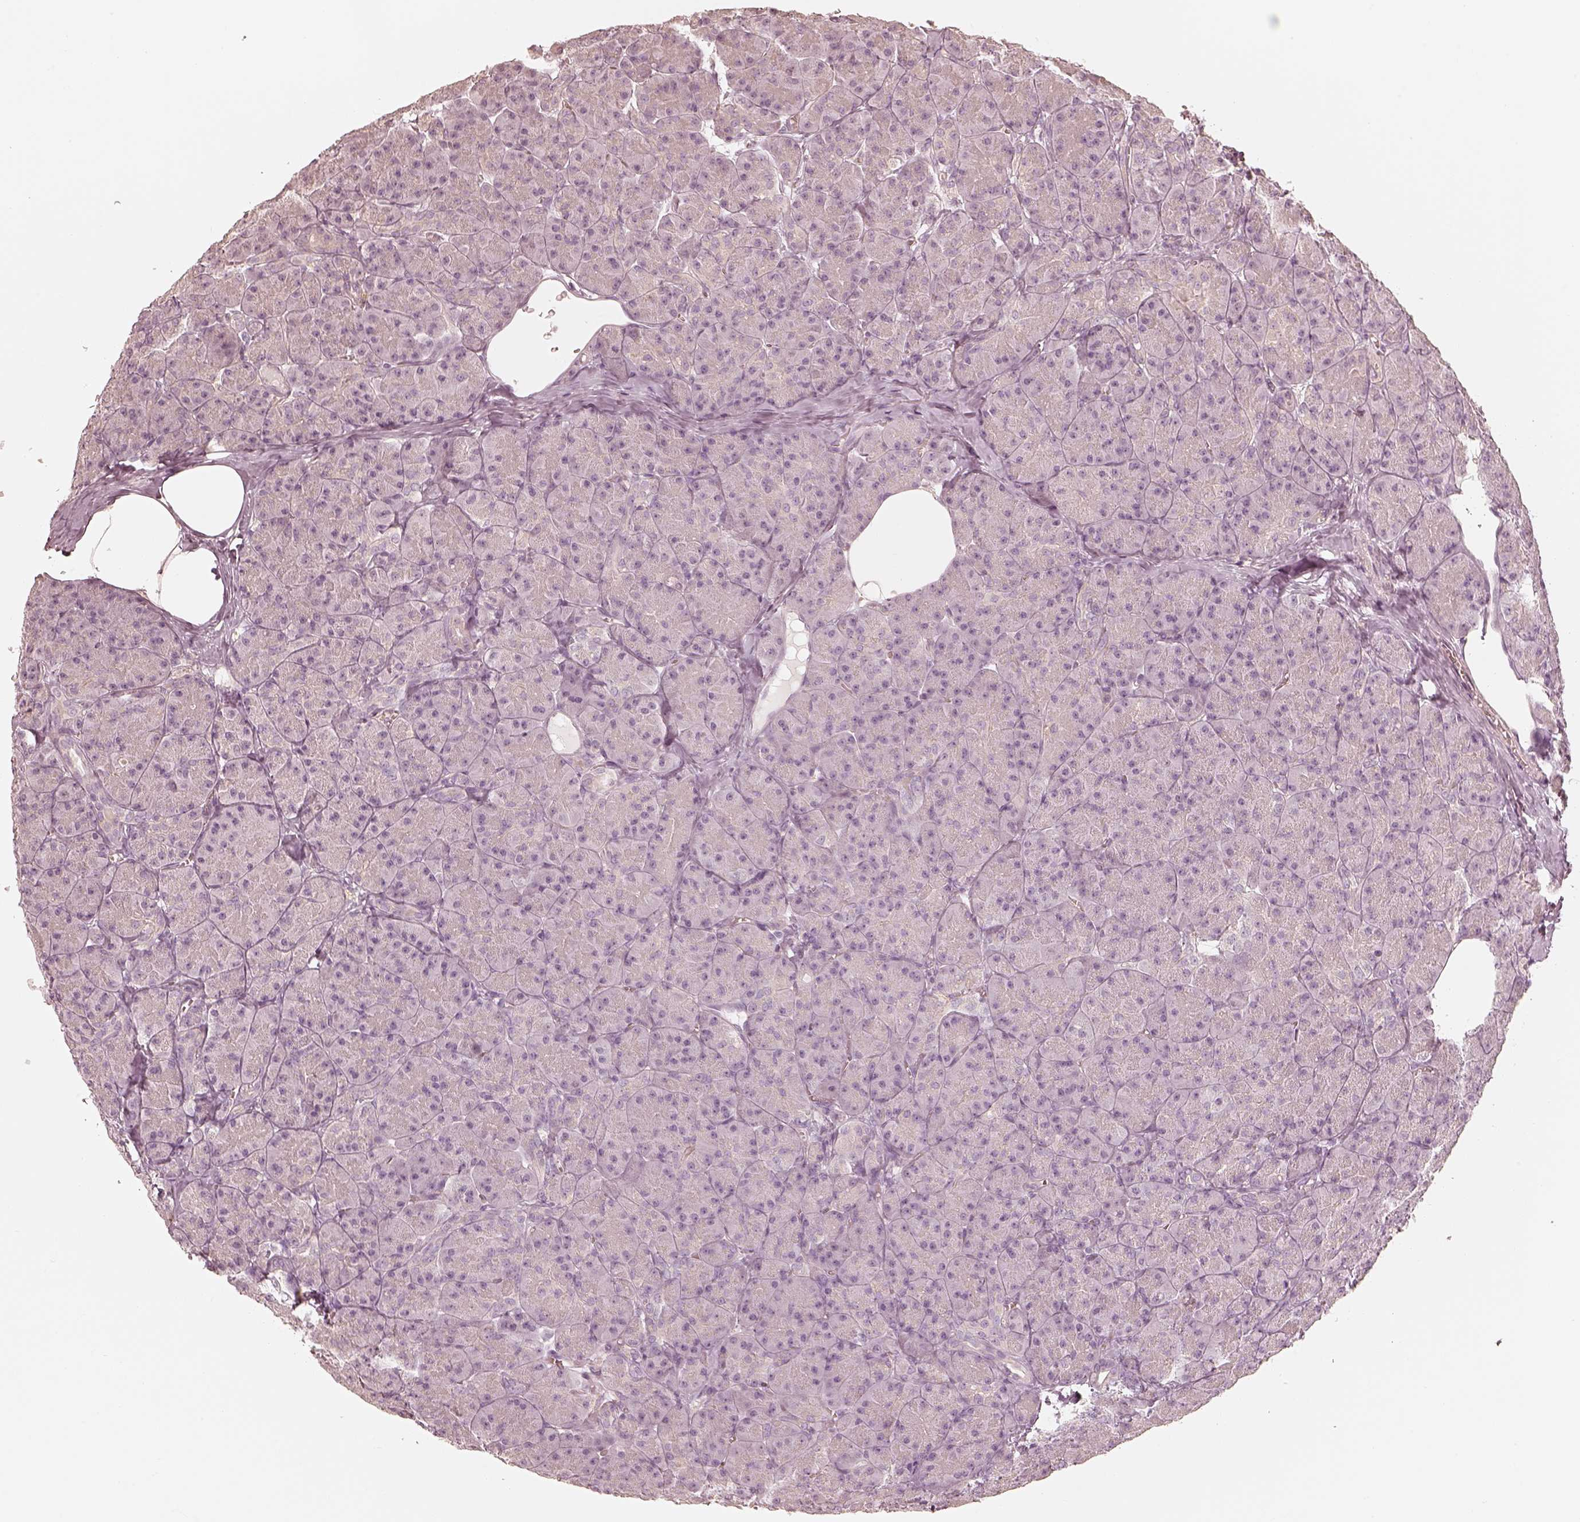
{"staining": {"intensity": "negative", "quantity": "none", "location": "none"}, "tissue": "pancreas", "cell_type": "Exocrine glandular cells", "image_type": "normal", "snomed": [{"axis": "morphology", "description": "Normal tissue, NOS"}, {"axis": "topography", "description": "Pancreas"}], "caption": "An image of human pancreas is negative for staining in exocrine glandular cells. Nuclei are stained in blue.", "gene": "FMNL2", "patient": {"sex": "male", "age": 57}}